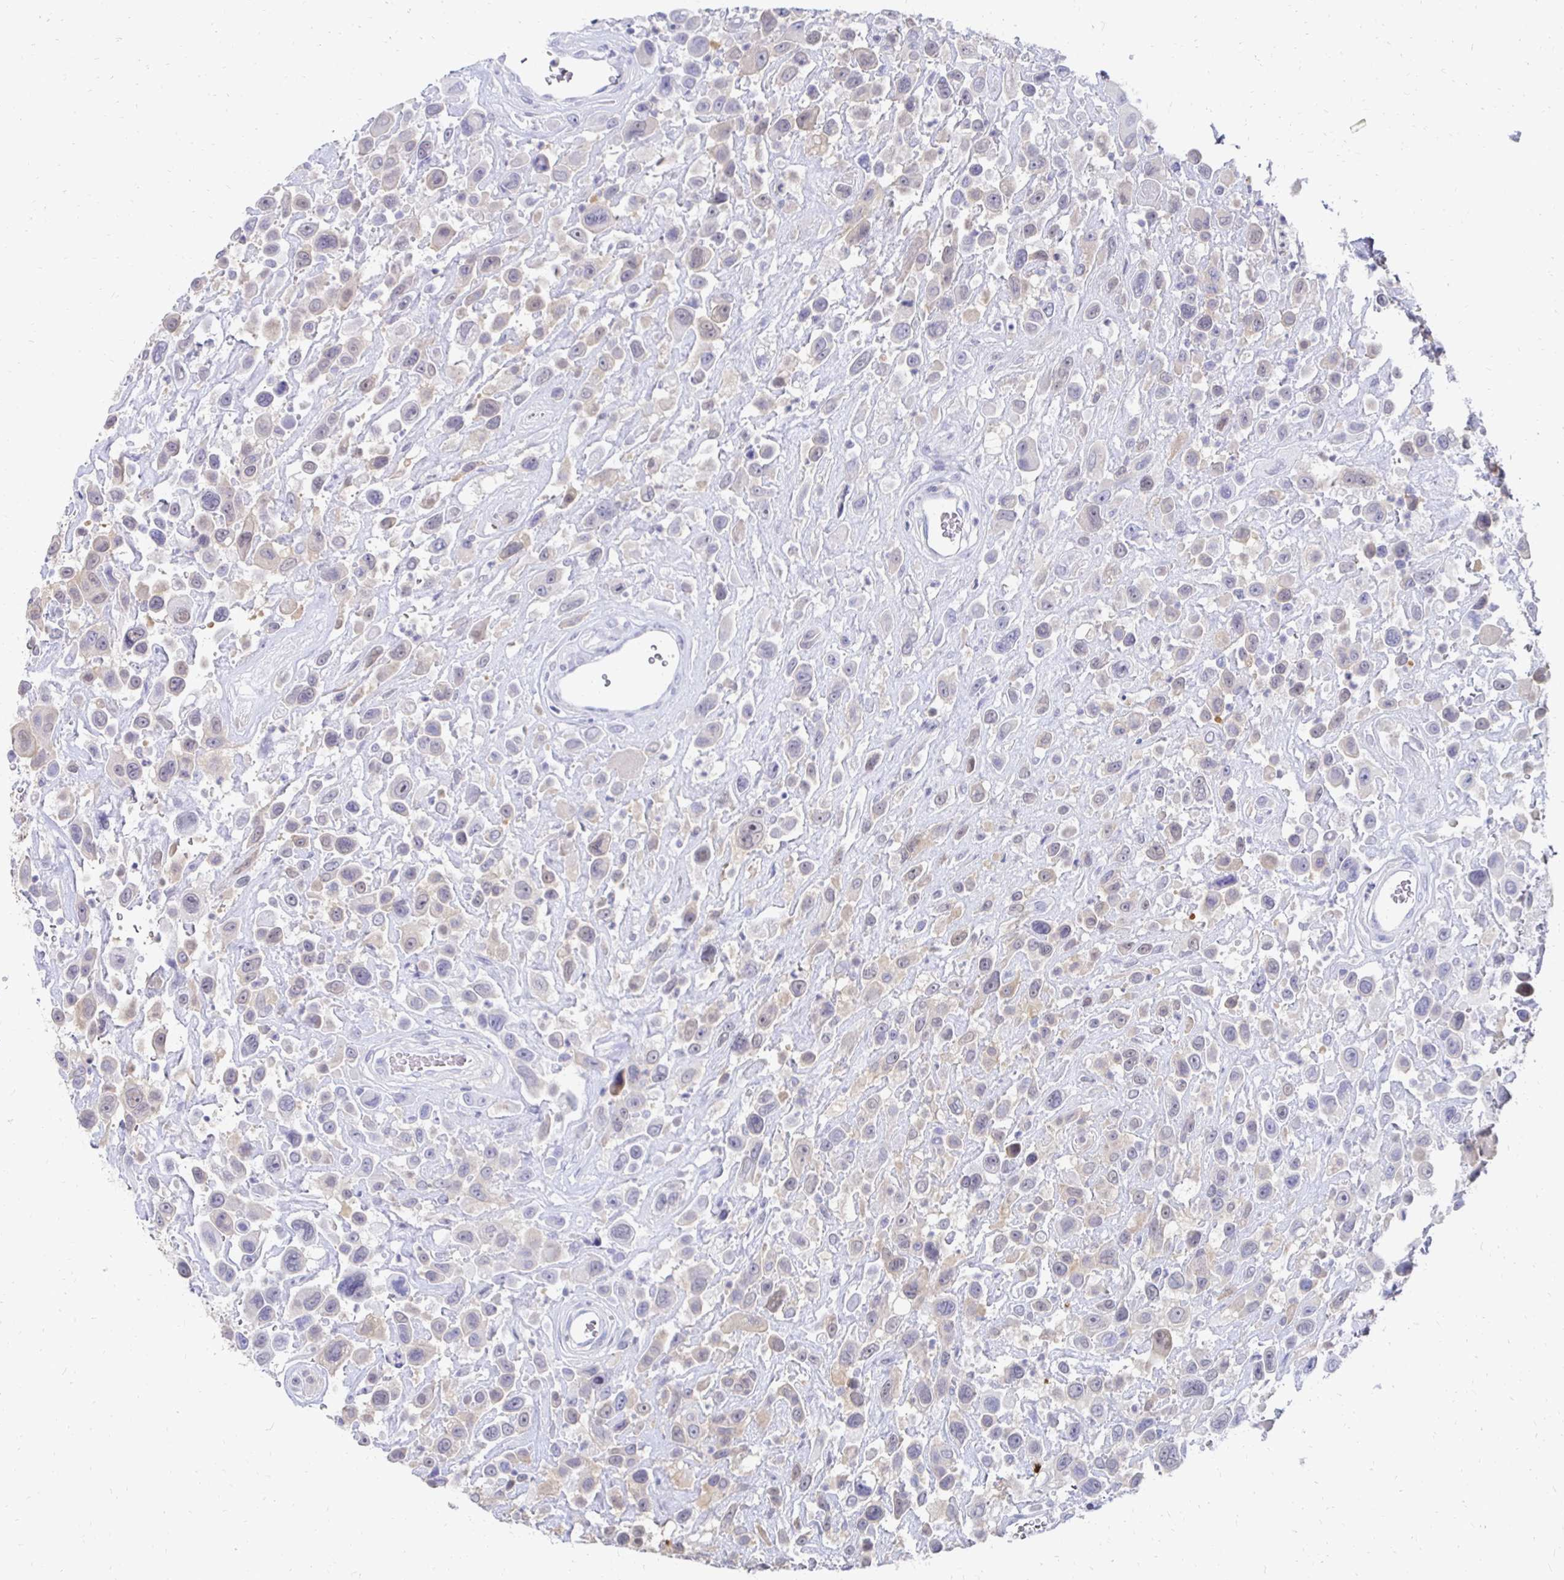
{"staining": {"intensity": "negative", "quantity": "none", "location": "none"}, "tissue": "urothelial cancer", "cell_type": "Tumor cells", "image_type": "cancer", "snomed": [{"axis": "morphology", "description": "Urothelial carcinoma, High grade"}, {"axis": "topography", "description": "Urinary bladder"}], "caption": "A high-resolution micrograph shows IHC staining of high-grade urothelial carcinoma, which reveals no significant expression in tumor cells. Brightfield microscopy of IHC stained with DAB (brown) and hematoxylin (blue), captured at high magnification.", "gene": "SYCP3", "patient": {"sex": "male", "age": 53}}